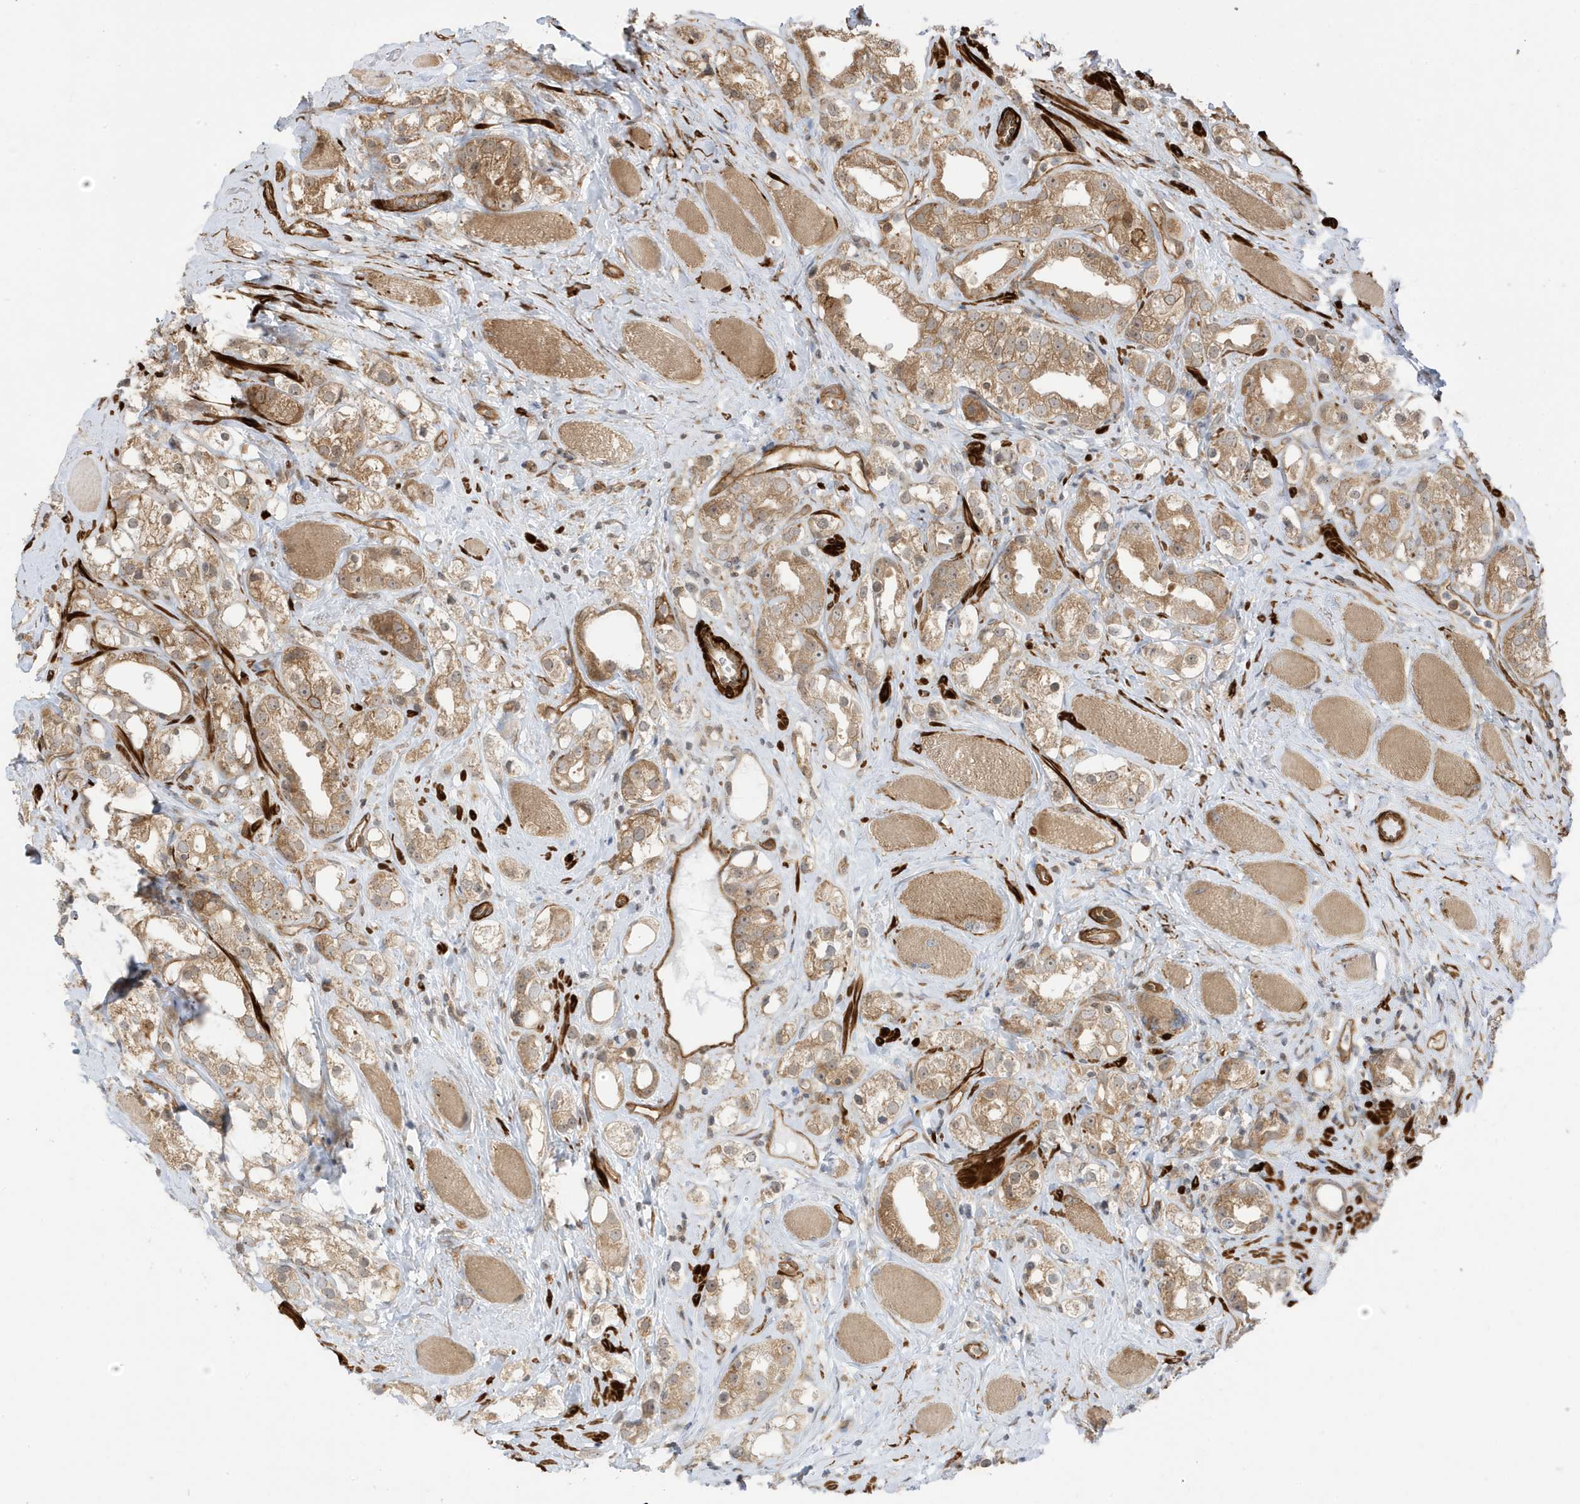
{"staining": {"intensity": "moderate", "quantity": ">75%", "location": "cytoplasmic/membranous"}, "tissue": "prostate cancer", "cell_type": "Tumor cells", "image_type": "cancer", "snomed": [{"axis": "morphology", "description": "Adenocarcinoma, NOS"}, {"axis": "topography", "description": "Prostate"}], "caption": "Human prostate cancer stained for a protein (brown) demonstrates moderate cytoplasmic/membranous positive expression in approximately >75% of tumor cells.", "gene": "CDC42EP3", "patient": {"sex": "male", "age": 79}}